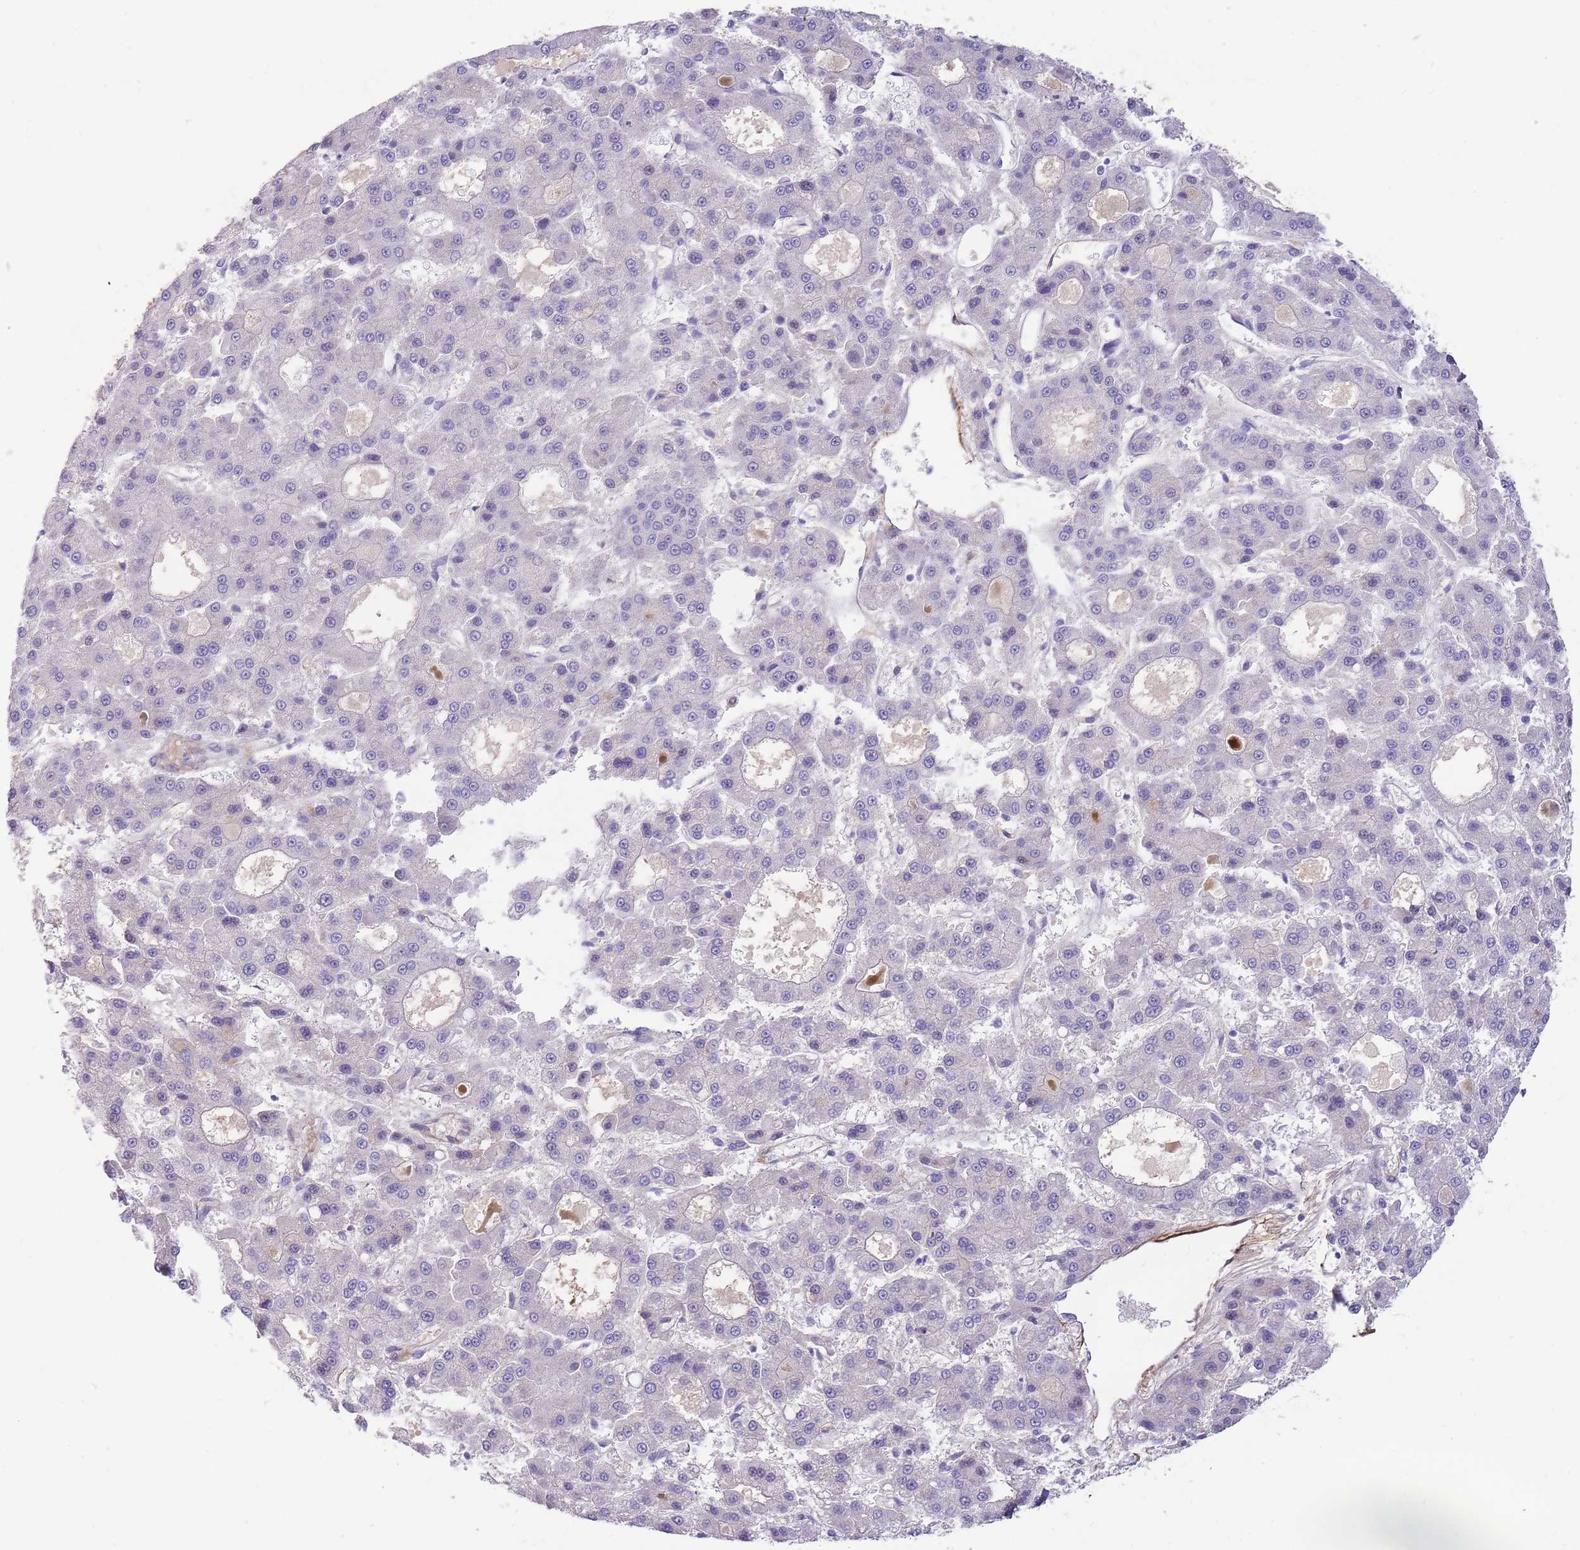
{"staining": {"intensity": "negative", "quantity": "none", "location": "none"}, "tissue": "liver cancer", "cell_type": "Tumor cells", "image_type": "cancer", "snomed": [{"axis": "morphology", "description": "Carcinoma, Hepatocellular, NOS"}, {"axis": "topography", "description": "Liver"}], "caption": "A high-resolution histopathology image shows immunohistochemistry (IHC) staining of liver cancer, which demonstrates no significant staining in tumor cells.", "gene": "LEPROTL1", "patient": {"sex": "male", "age": 70}}